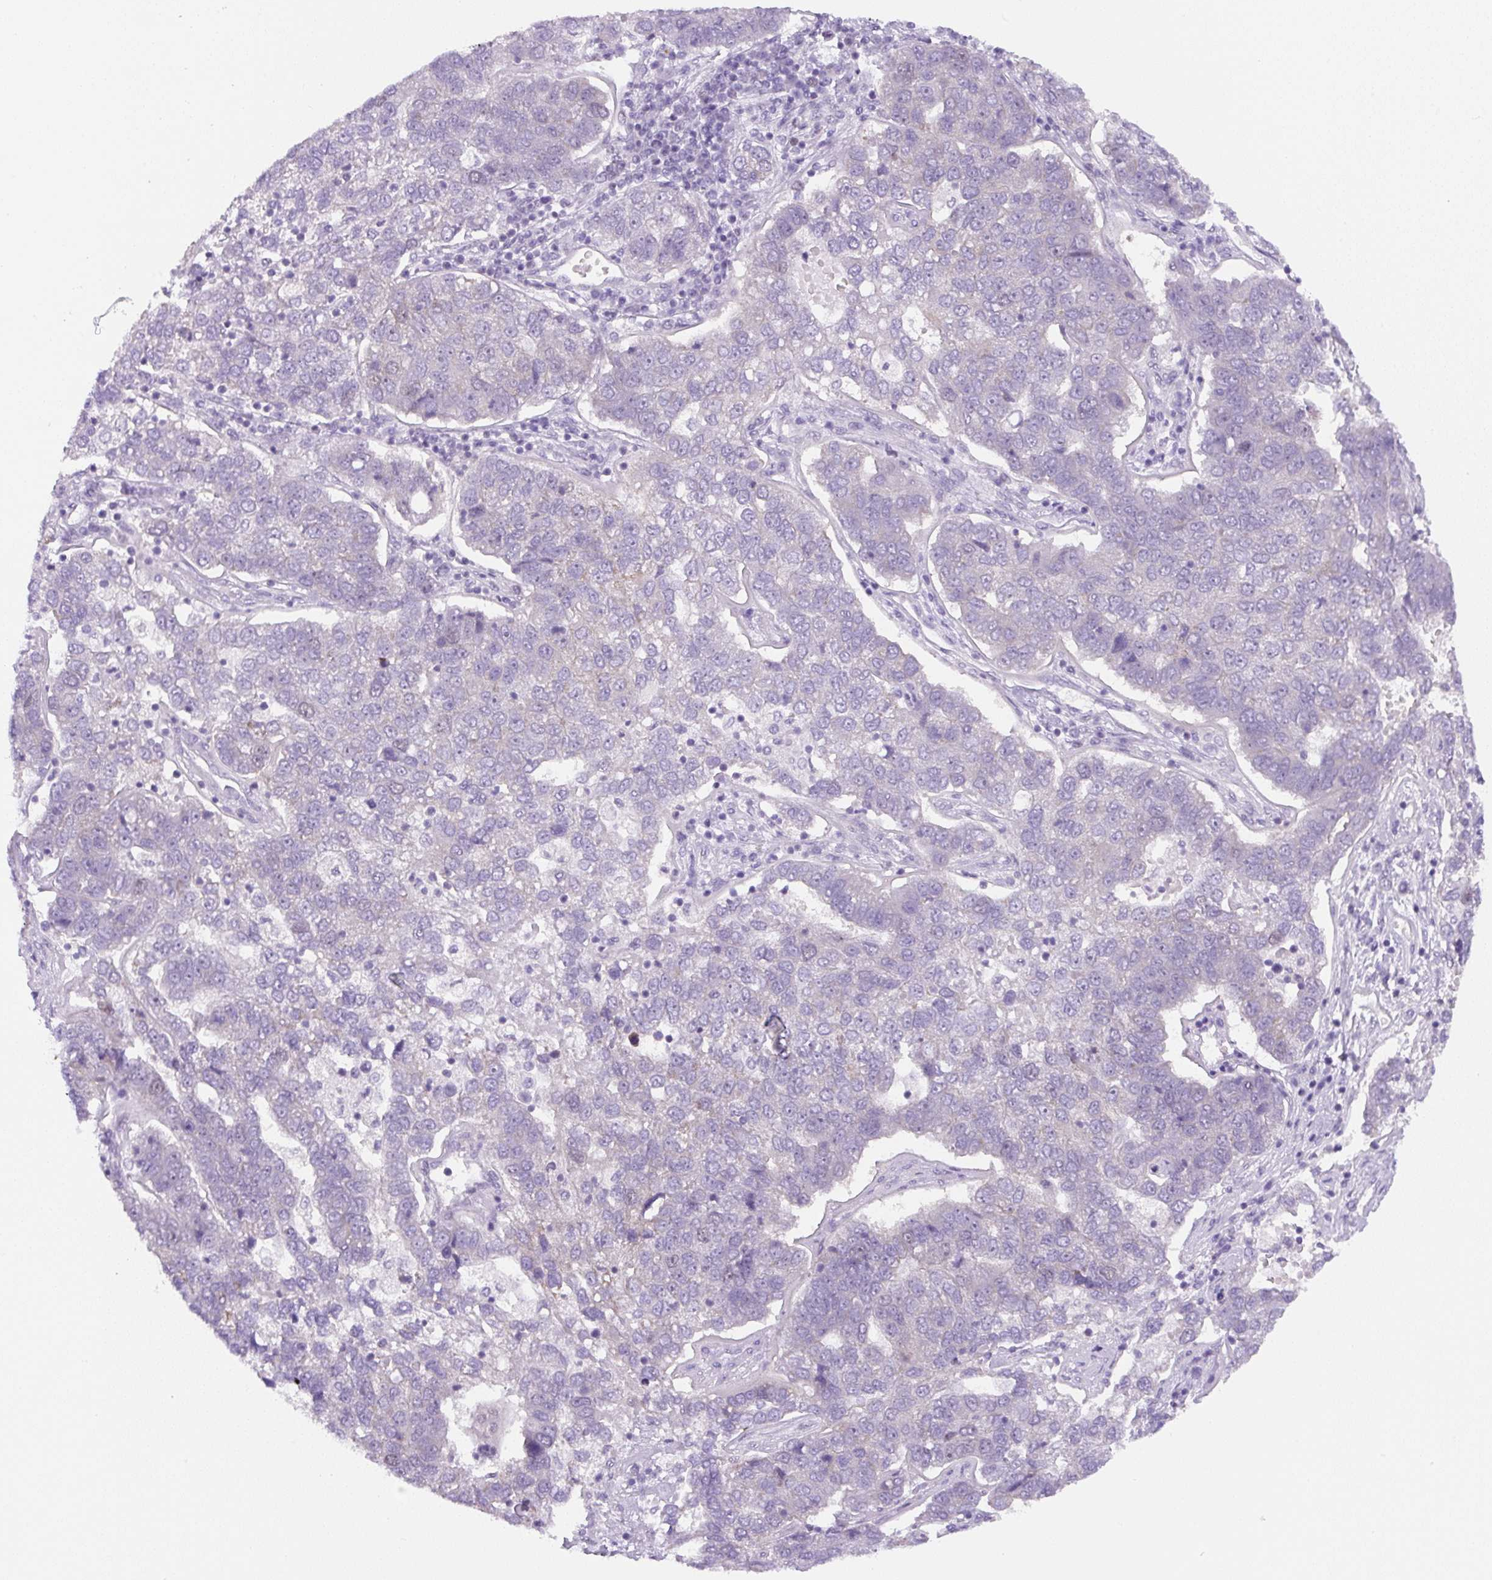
{"staining": {"intensity": "weak", "quantity": "<25%", "location": "nuclear"}, "tissue": "pancreatic cancer", "cell_type": "Tumor cells", "image_type": "cancer", "snomed": [{"axis": "morphology", "description": "Adenocarcinoma, NOS"}, {"axis": "topography", "description": "Pancreas"}], "caption": "Adenocarcinoma (pancreatic) stained for a protein using immunohistochemistry (IHC) displays no positivity tumor cells.", "gene": "ADAMTS19", "patient": {"sex": "female", "age": 61}}